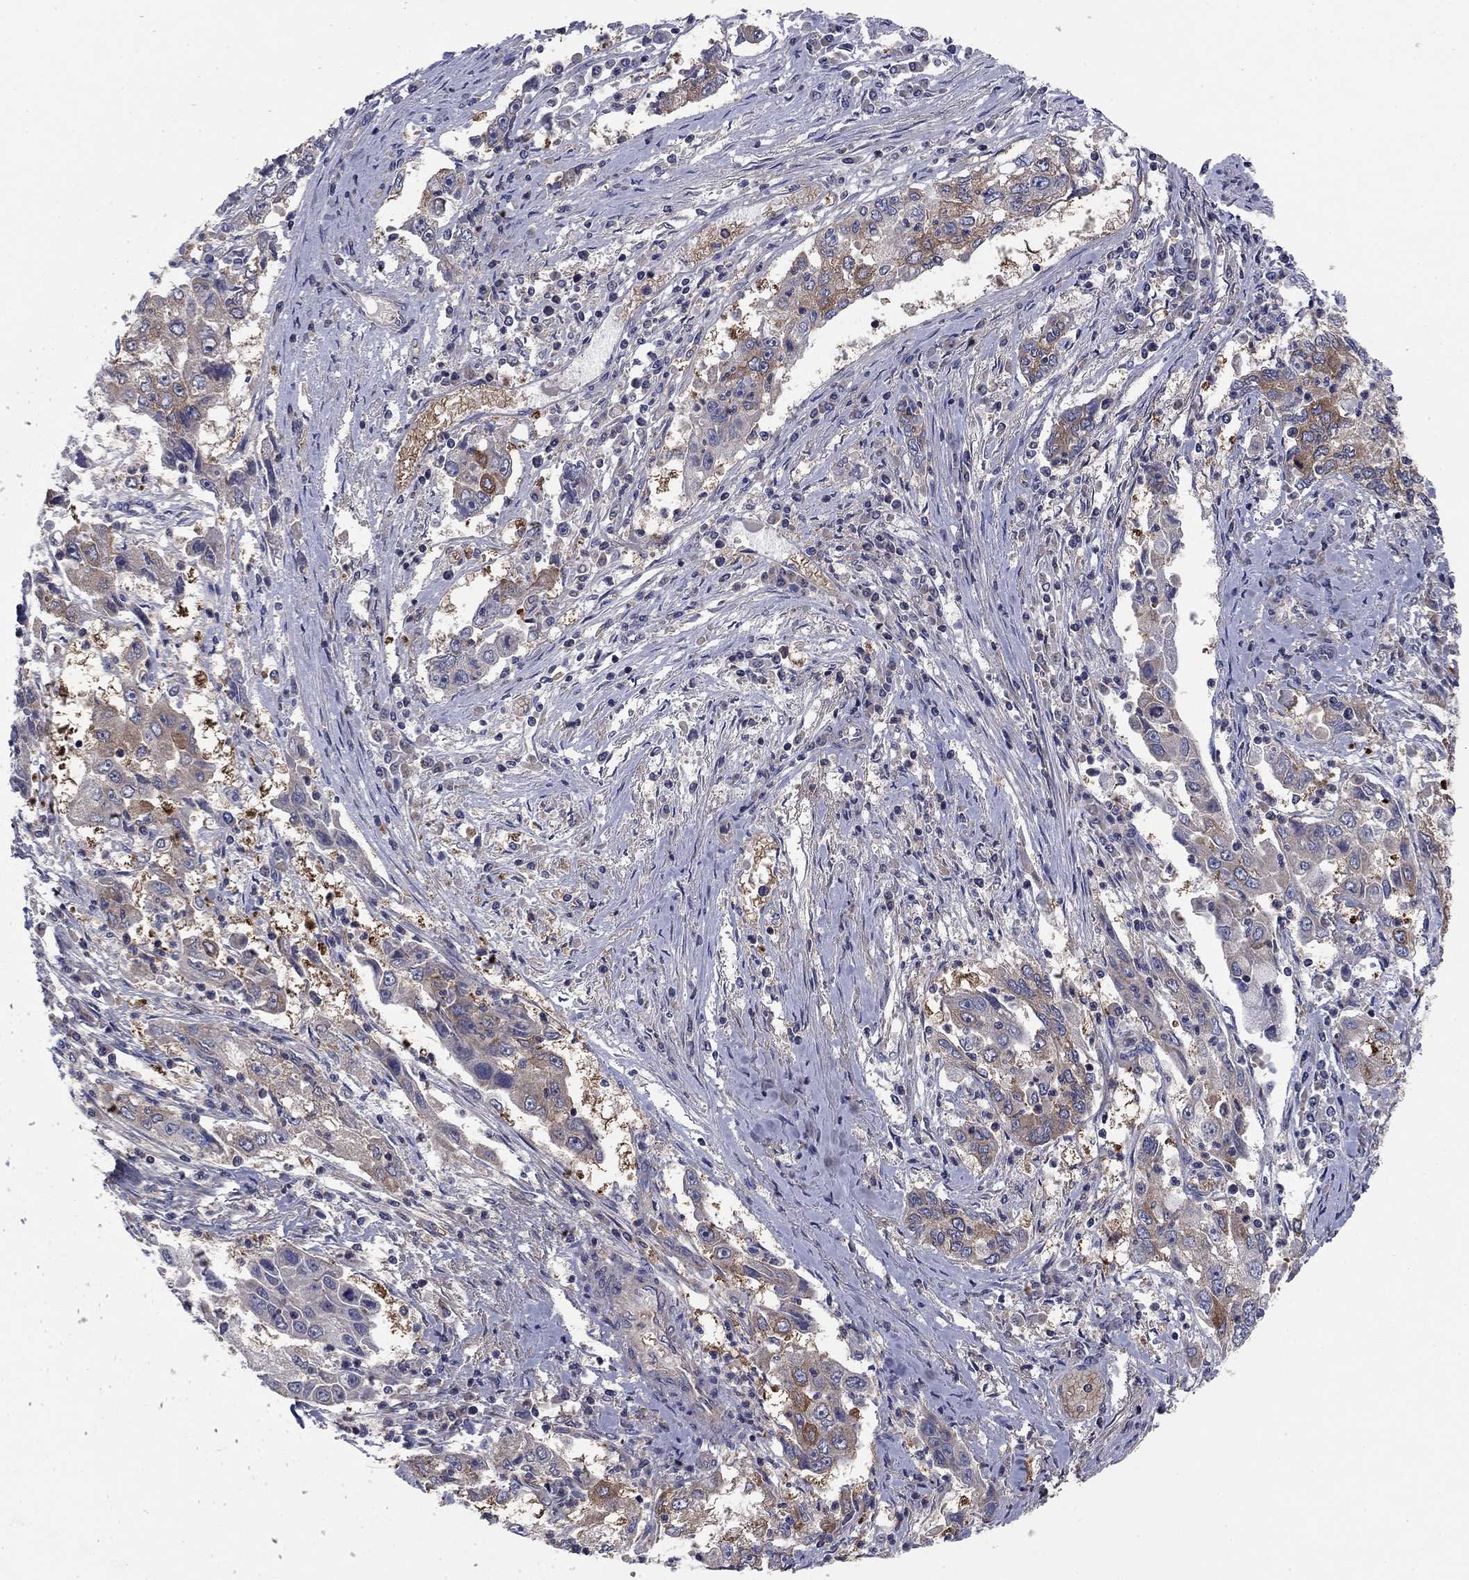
{"staining": {"intensity": "strong", "quantity": "25%-75%", "location": "cytoplasmic/membranous"}, "tissue": "cervical cancer", "cell_type": "Tumor cells", "image_type": "cancer", "snomed": [{"axis": "morphology", "description": "Squamous cell carcinoma, NOS"}, {"axis": "topography", "description": "Cervix"}], "caption": "Protein expression analysis of human cervical squamous cell carcinoma reveals strong cytoplasmic/membranous staining in about 25%-75% of tumor cells.", "gene": "RNF123", "patient": {"sex": "female", "age": 36}}